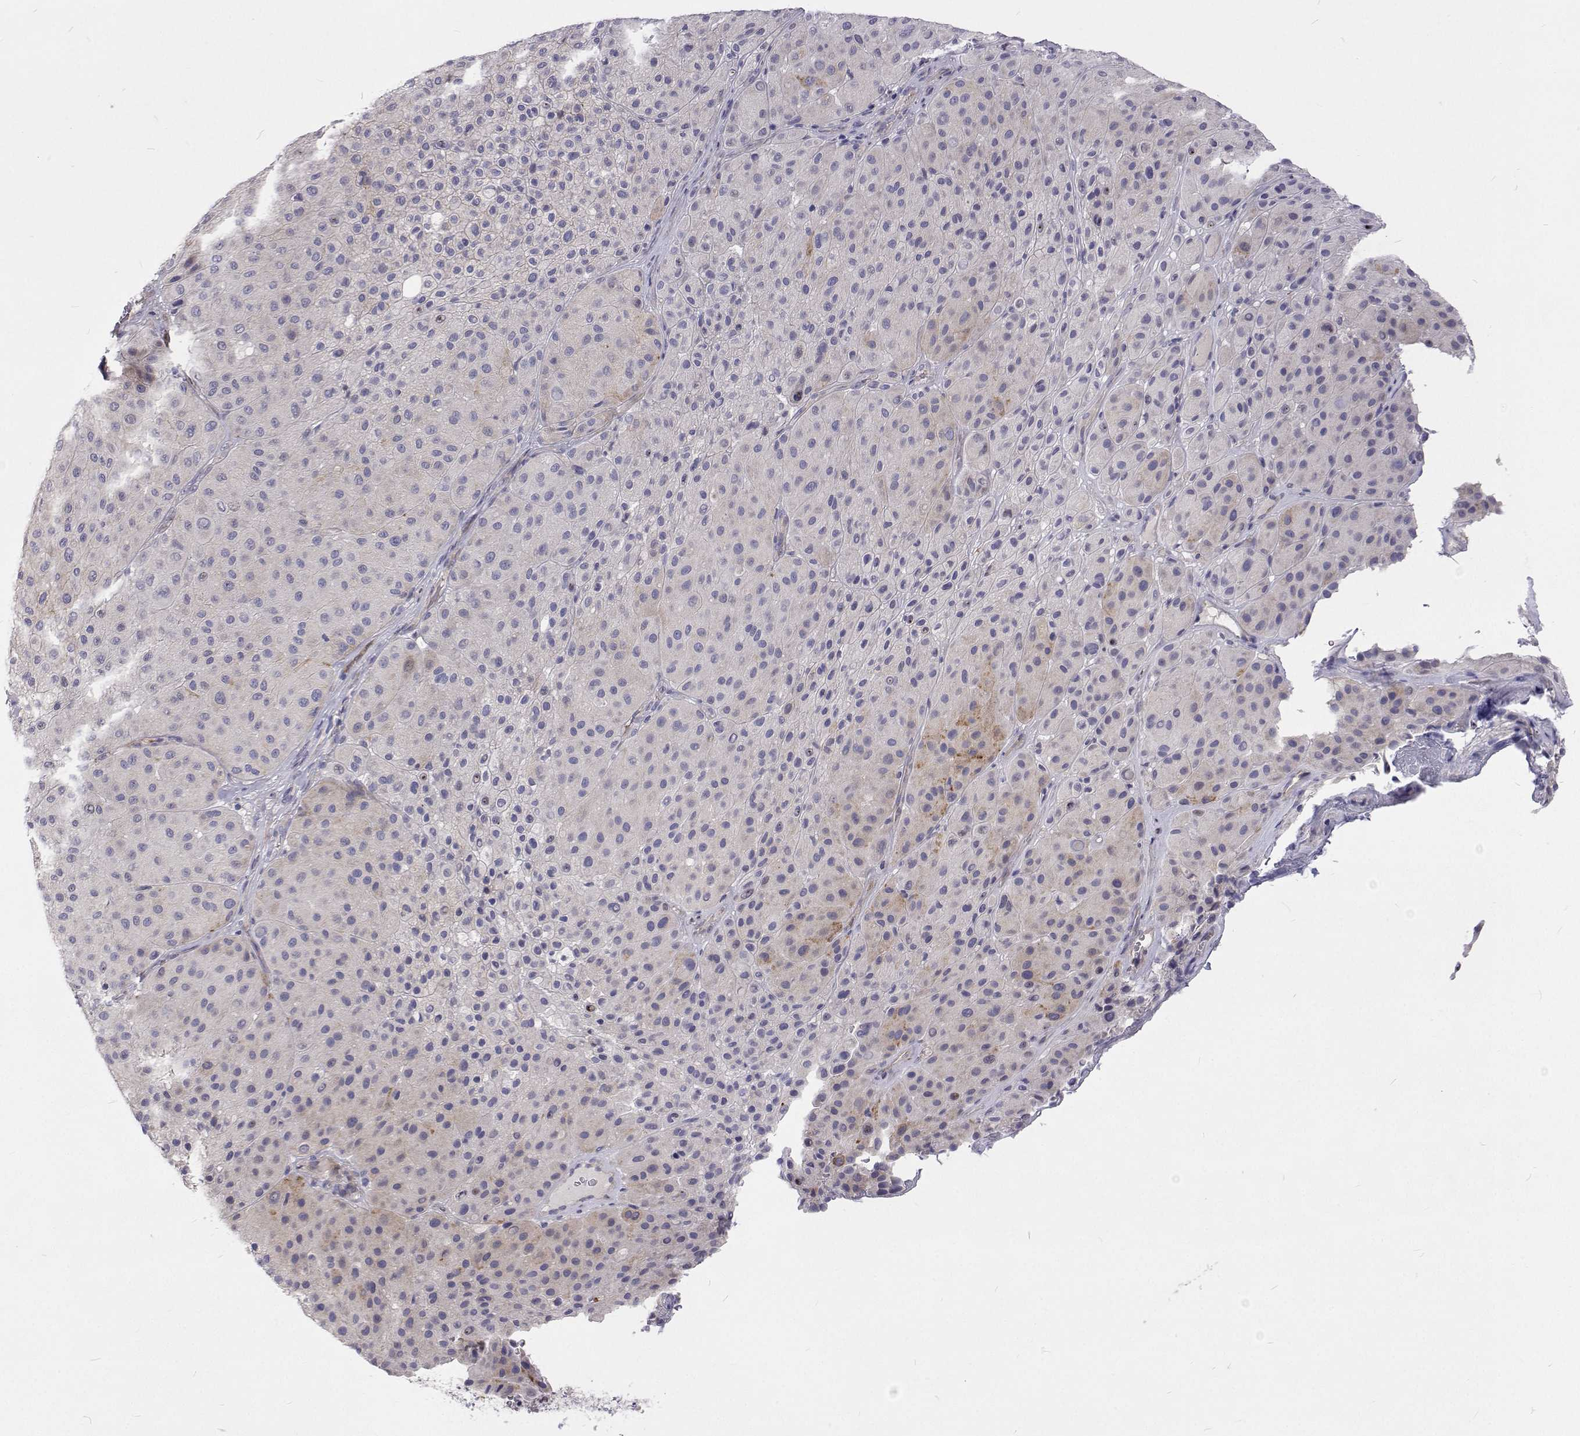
{"staining": {"intensity": "negative", "quantity": "none", "location": "none"}, "tissue": "melanoma", "cell_type": "Tumor cells", "image_type": "cancer", "snomed": [{"axis": "morphology", "description": "Malignant melanoma, Metastatic site"}, {"axis": "topography", "description": "Smooth muscle"}], "caption": "The micrograph demonstrates no staining of tumor cells in malignant melanoma (metastatic site).", "gene": "NPR3", "patient": {"sex": "male", "age": 41}}